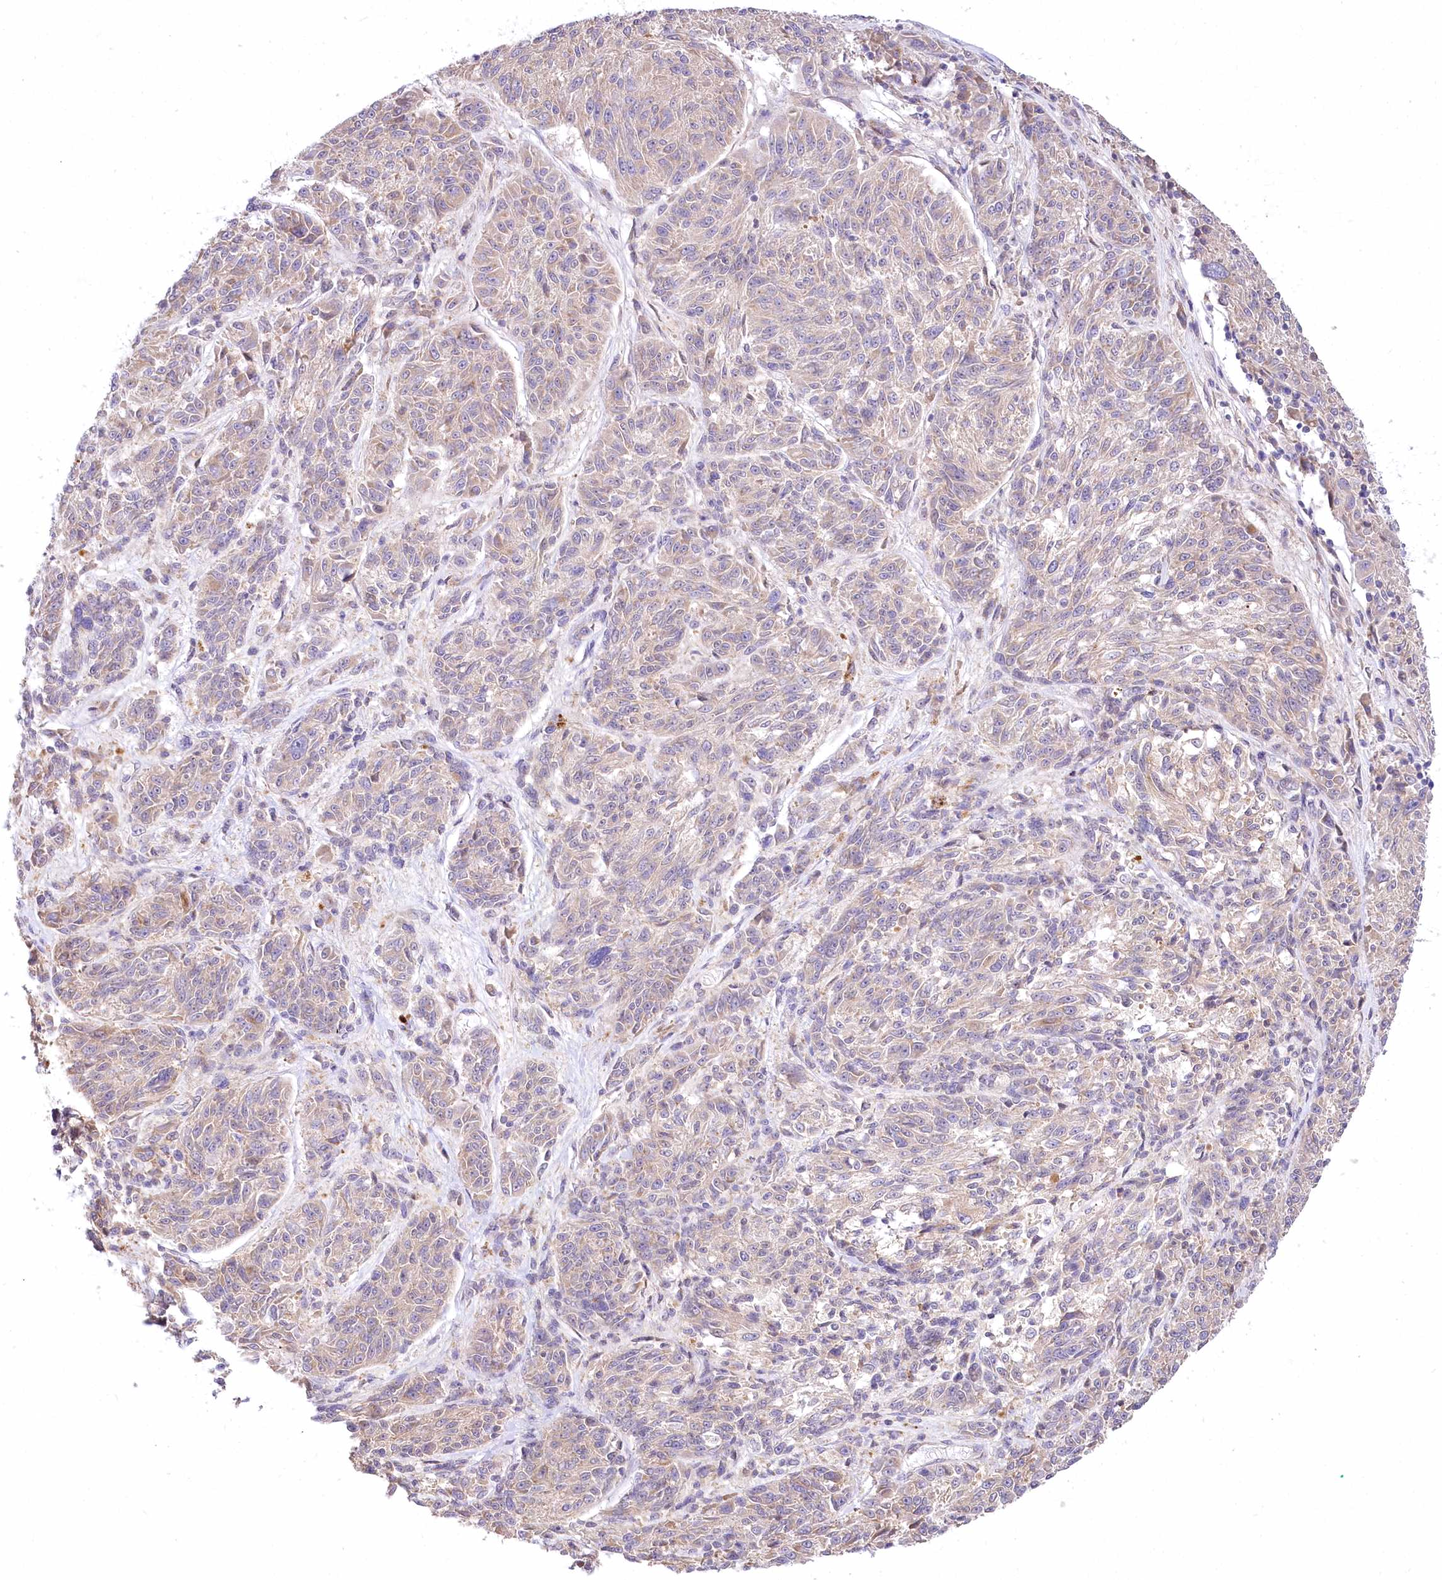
{"staining": {"intensity": "negative", "quantity": "none", "location": "none"}, "tissue": "melanoma", "cell_type": "Tumor cells", "image_type": "cancer", "snomed": [{"axis": "morphology", "description": "Malignant melanoma, NOS"}, {"axis": "topography", "description": "Skin"}], "caption": "IHC of human malignant melanoma demonstrates no positivity in tumor cells.", "gene": "PYROXD1", "patient": {"sex": "male", "age": 53}}